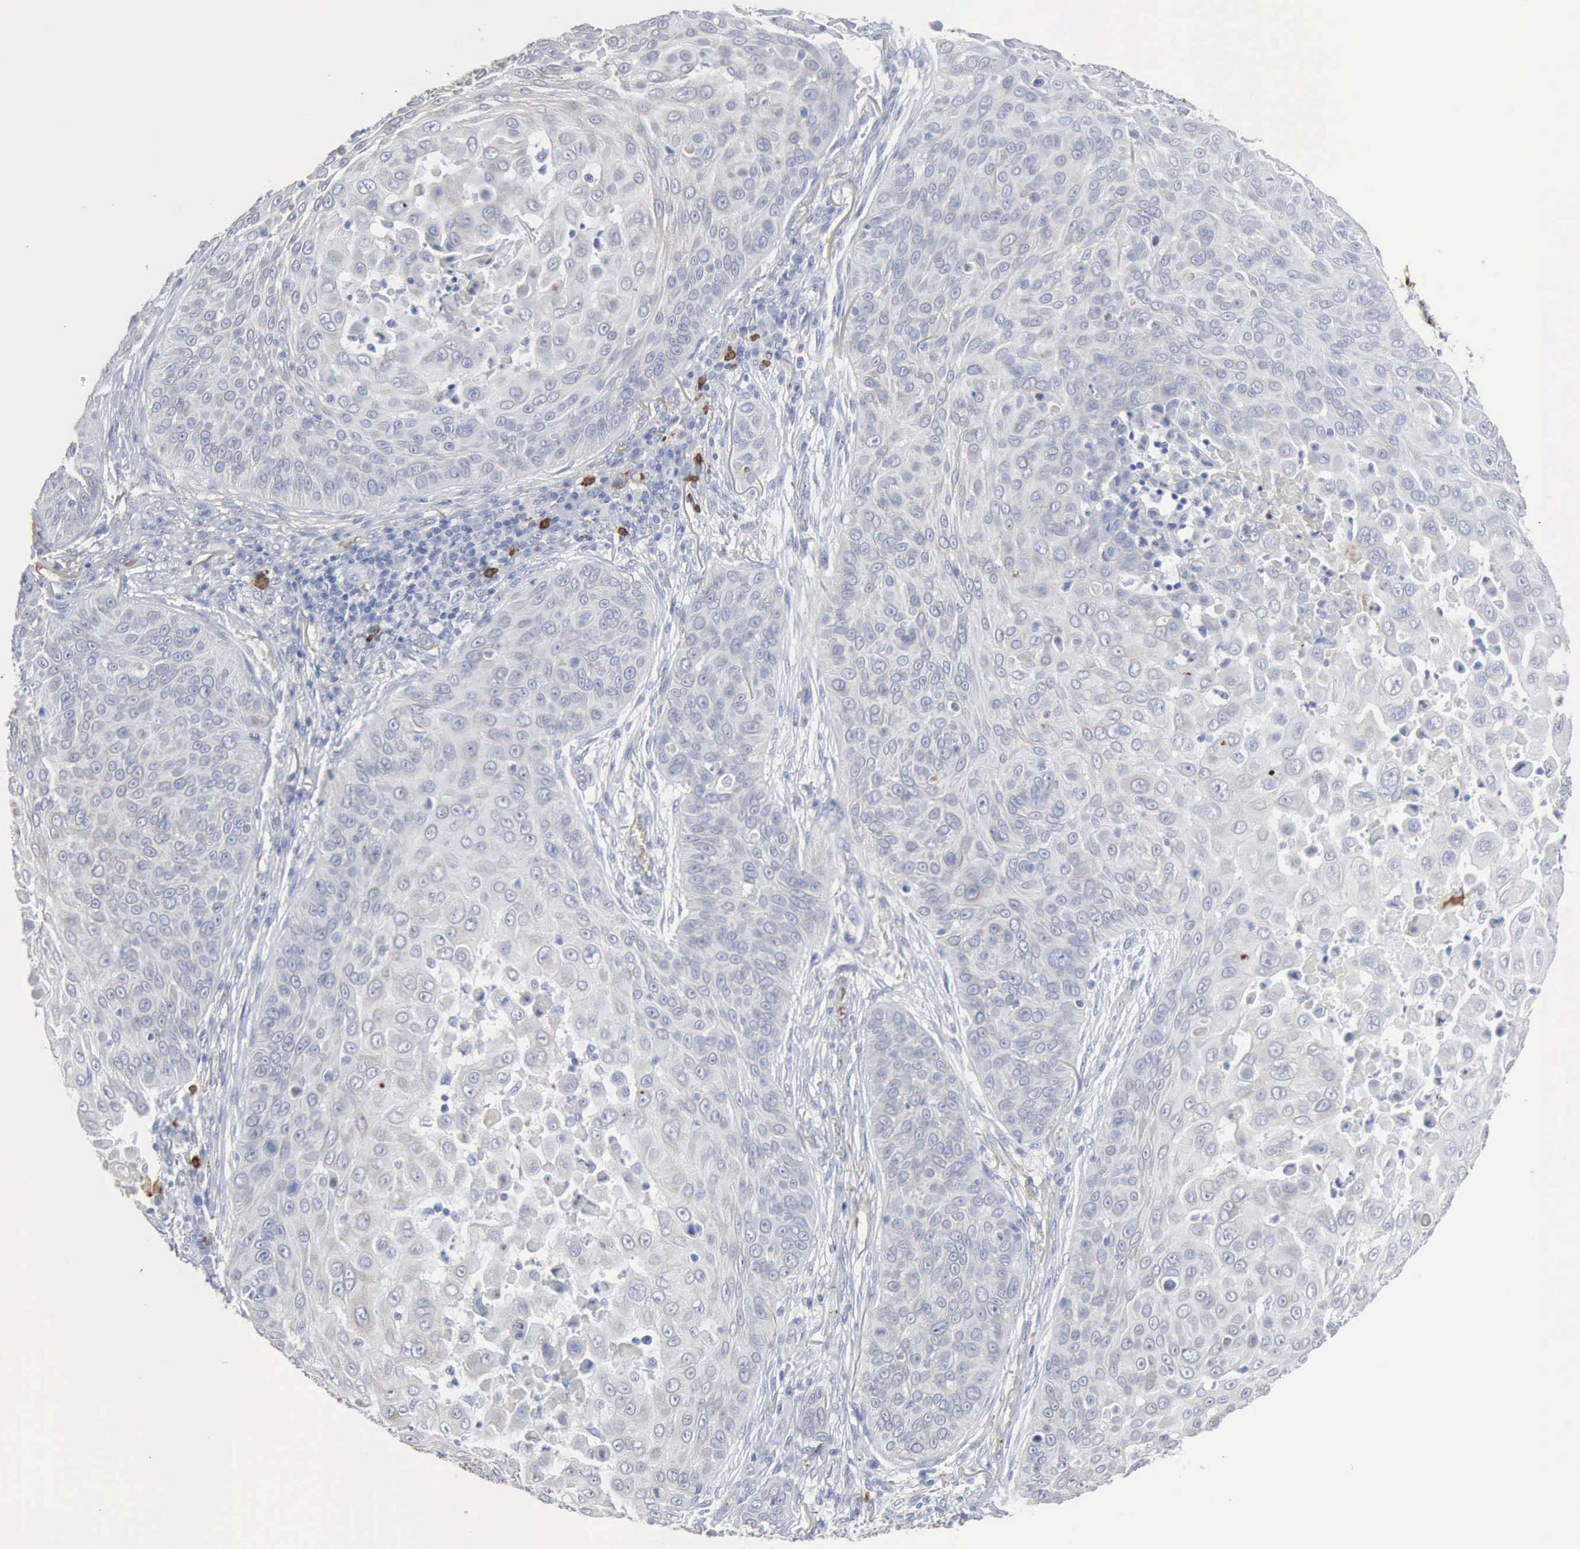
{"staining": {"intensity": "negative", "quantity": "none", "location": "none"}, "tissue": "skin cancer", "cell_type": "Tumor cells", "image_type": "cancer", "snomed": [{"axis": "morphology", "description": "Squamous cell carcinoma, NOS"}, {"axis": "topography", "description": "Skin"}], "caption": "Immunohistochemistry histopathology image of neoplastic tissue: skin cancer stained with DAB (3,3'-diaminobenzidine) reveals no significant protein staining in tumor cells.", "gene": "C4BPA", "patient": {"sex": "male", "age": 82}}